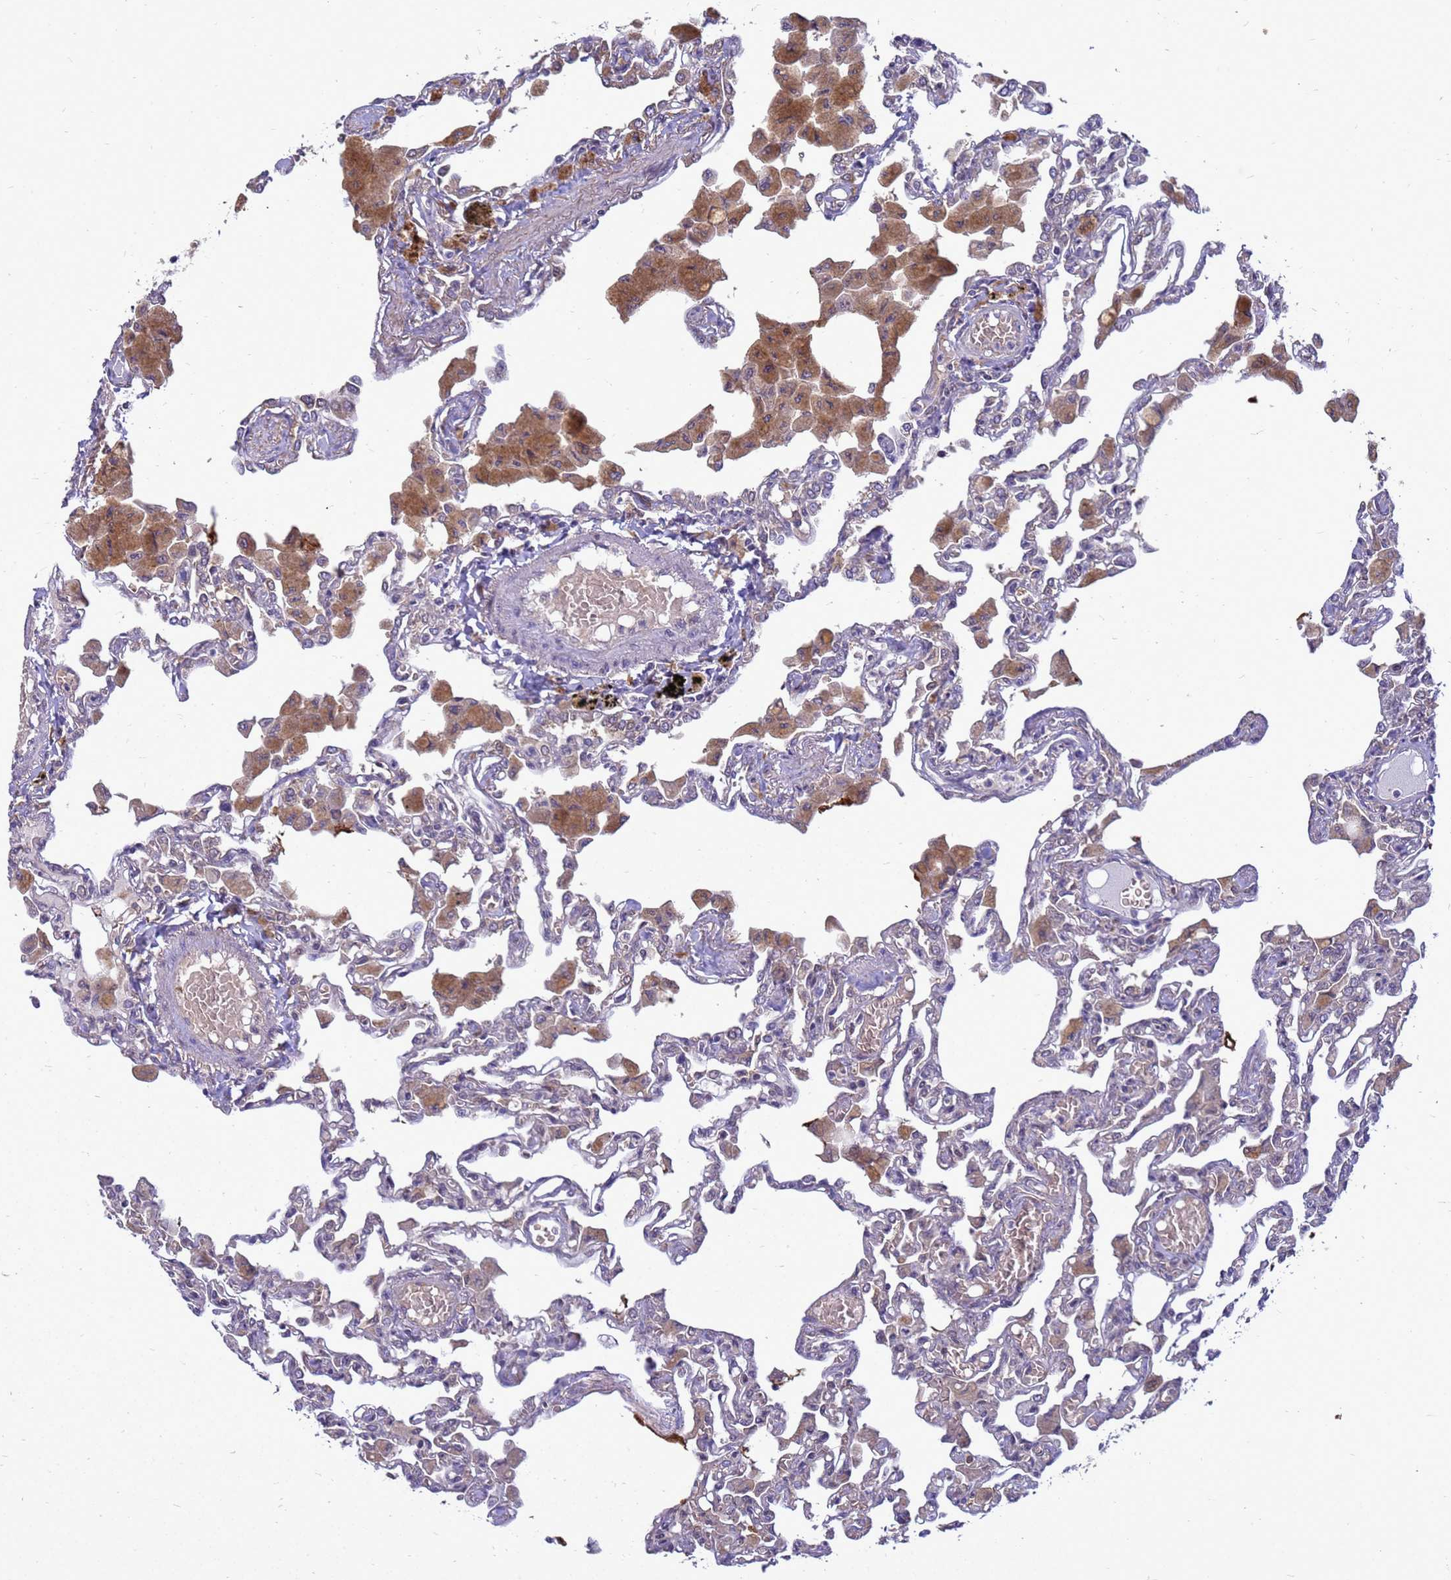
{"staining": {"intensity": "negative", "quantity": "none", "location": "none"}, "tissue": "lung", "cell_type": "Alveolar cells", "image_type": "normal", "snomed": [{"axis": "morphology", "description": "Normal tissue, NOS"}, {"axis": "topography", "description": "Bronchus"}, {"axis": "topography", "description": "Lung"}], "caption": "Image shows no protein staining in alveolar cells of unremarkable lung. (Stains: DAB IHC with hematoxylin counter stain, Microscopy: brightfield microscopy at high magnification).", "gene": "EIF4EBP3", "patient": {"sex": "female", "age": 49}}